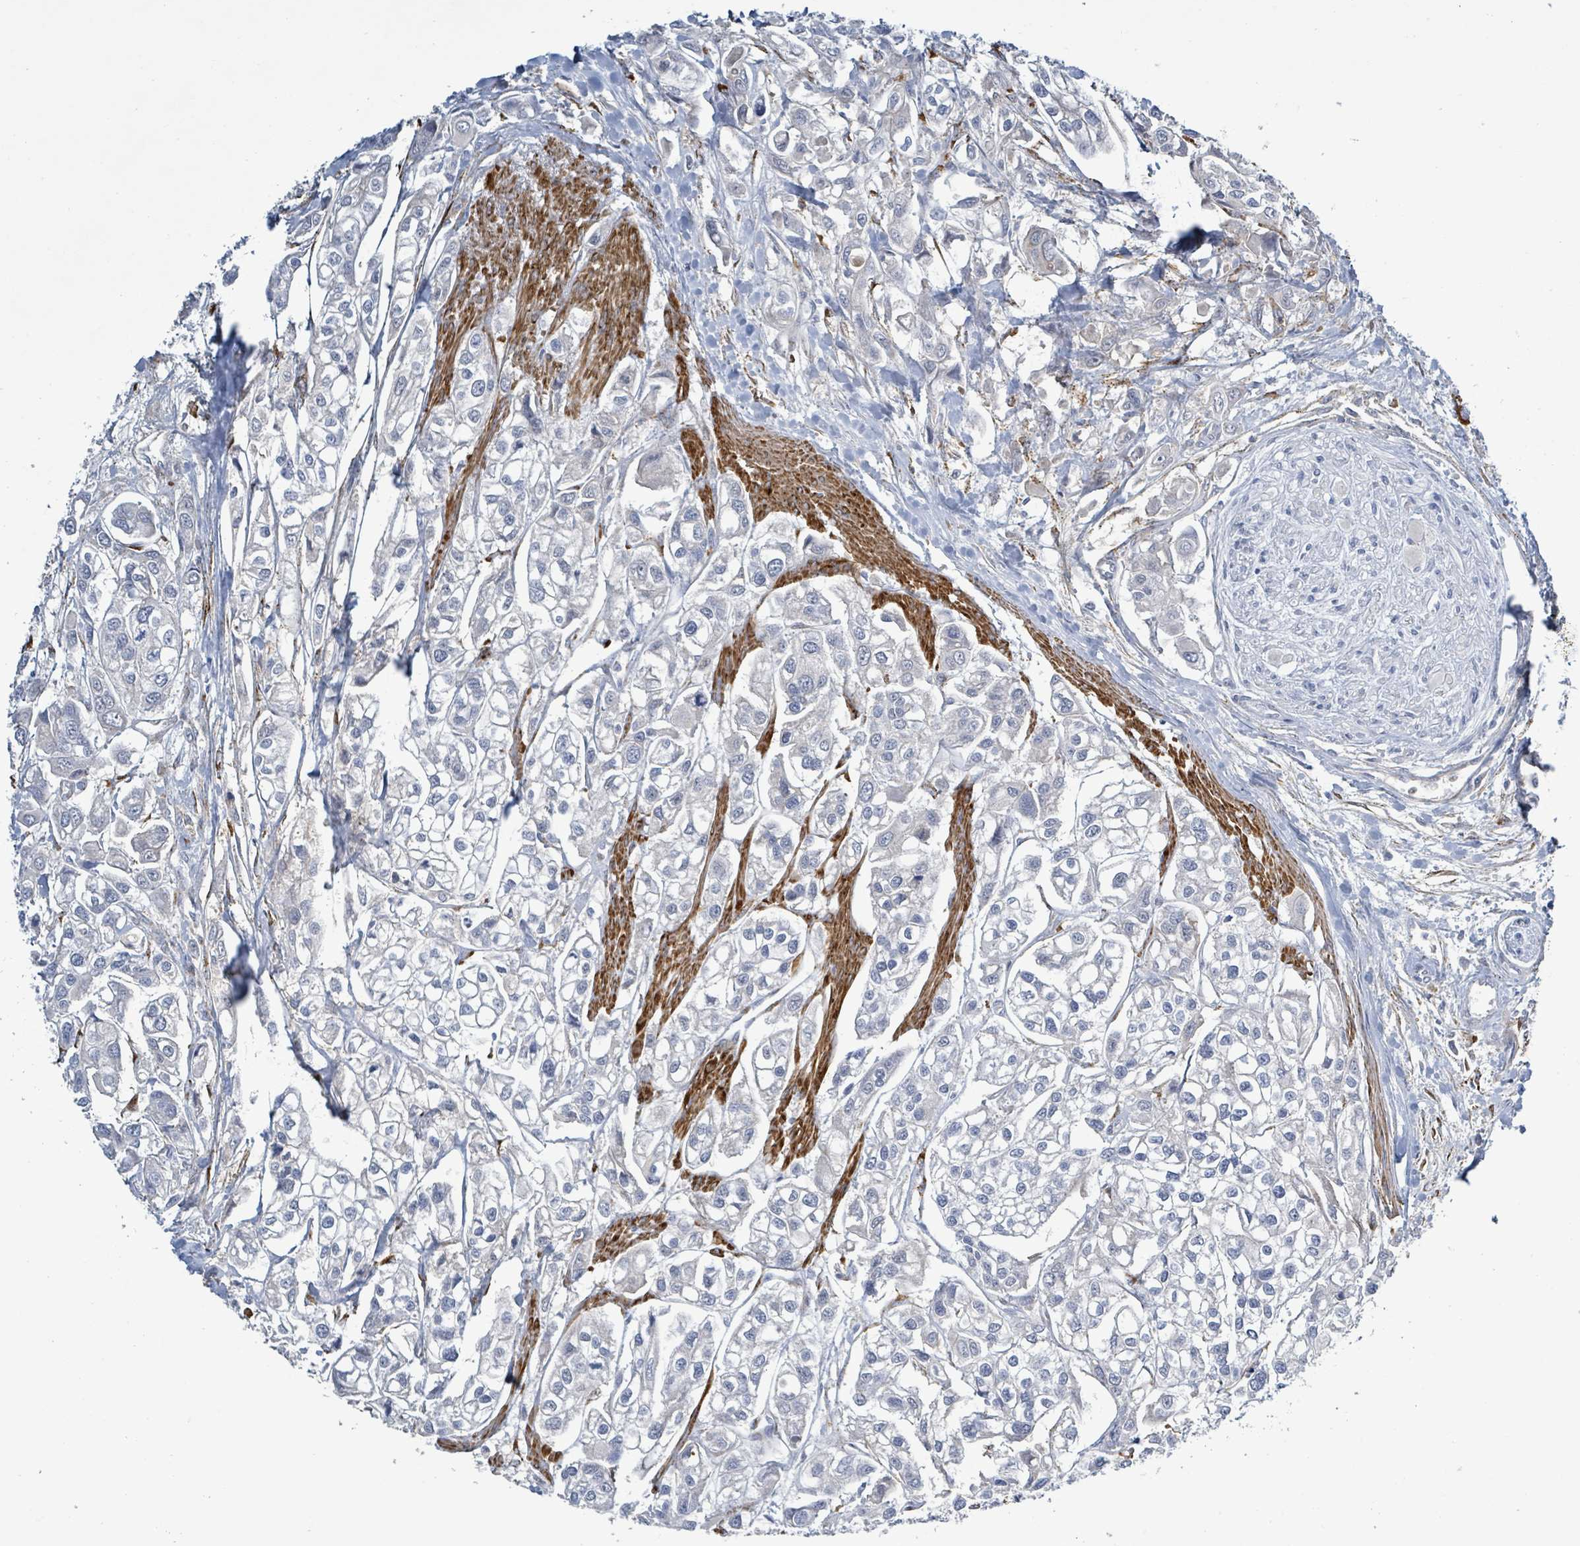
{"staining": {"intensity": "negative", "quantity": "none", "location": "none"}, "tissue": "urothelial cancer", "cell_type": "Tumor cells", "image_type": "cancer", "snomed": [{"axis": "morphology", "description": "Urothelial carcinoma, High grade"}, {"axis": "topography", "description": "Urinary bladder"}], "caption": "High magnification brightfield microscopy of urothelial carcinoma (high-grade) stained with DAB (brown) and counterstained with hematoxylin (blue): tumor cells show no significant positivity.", "gene": "DMRTC1B", "patient": {"sex": "male", "age": 67}}